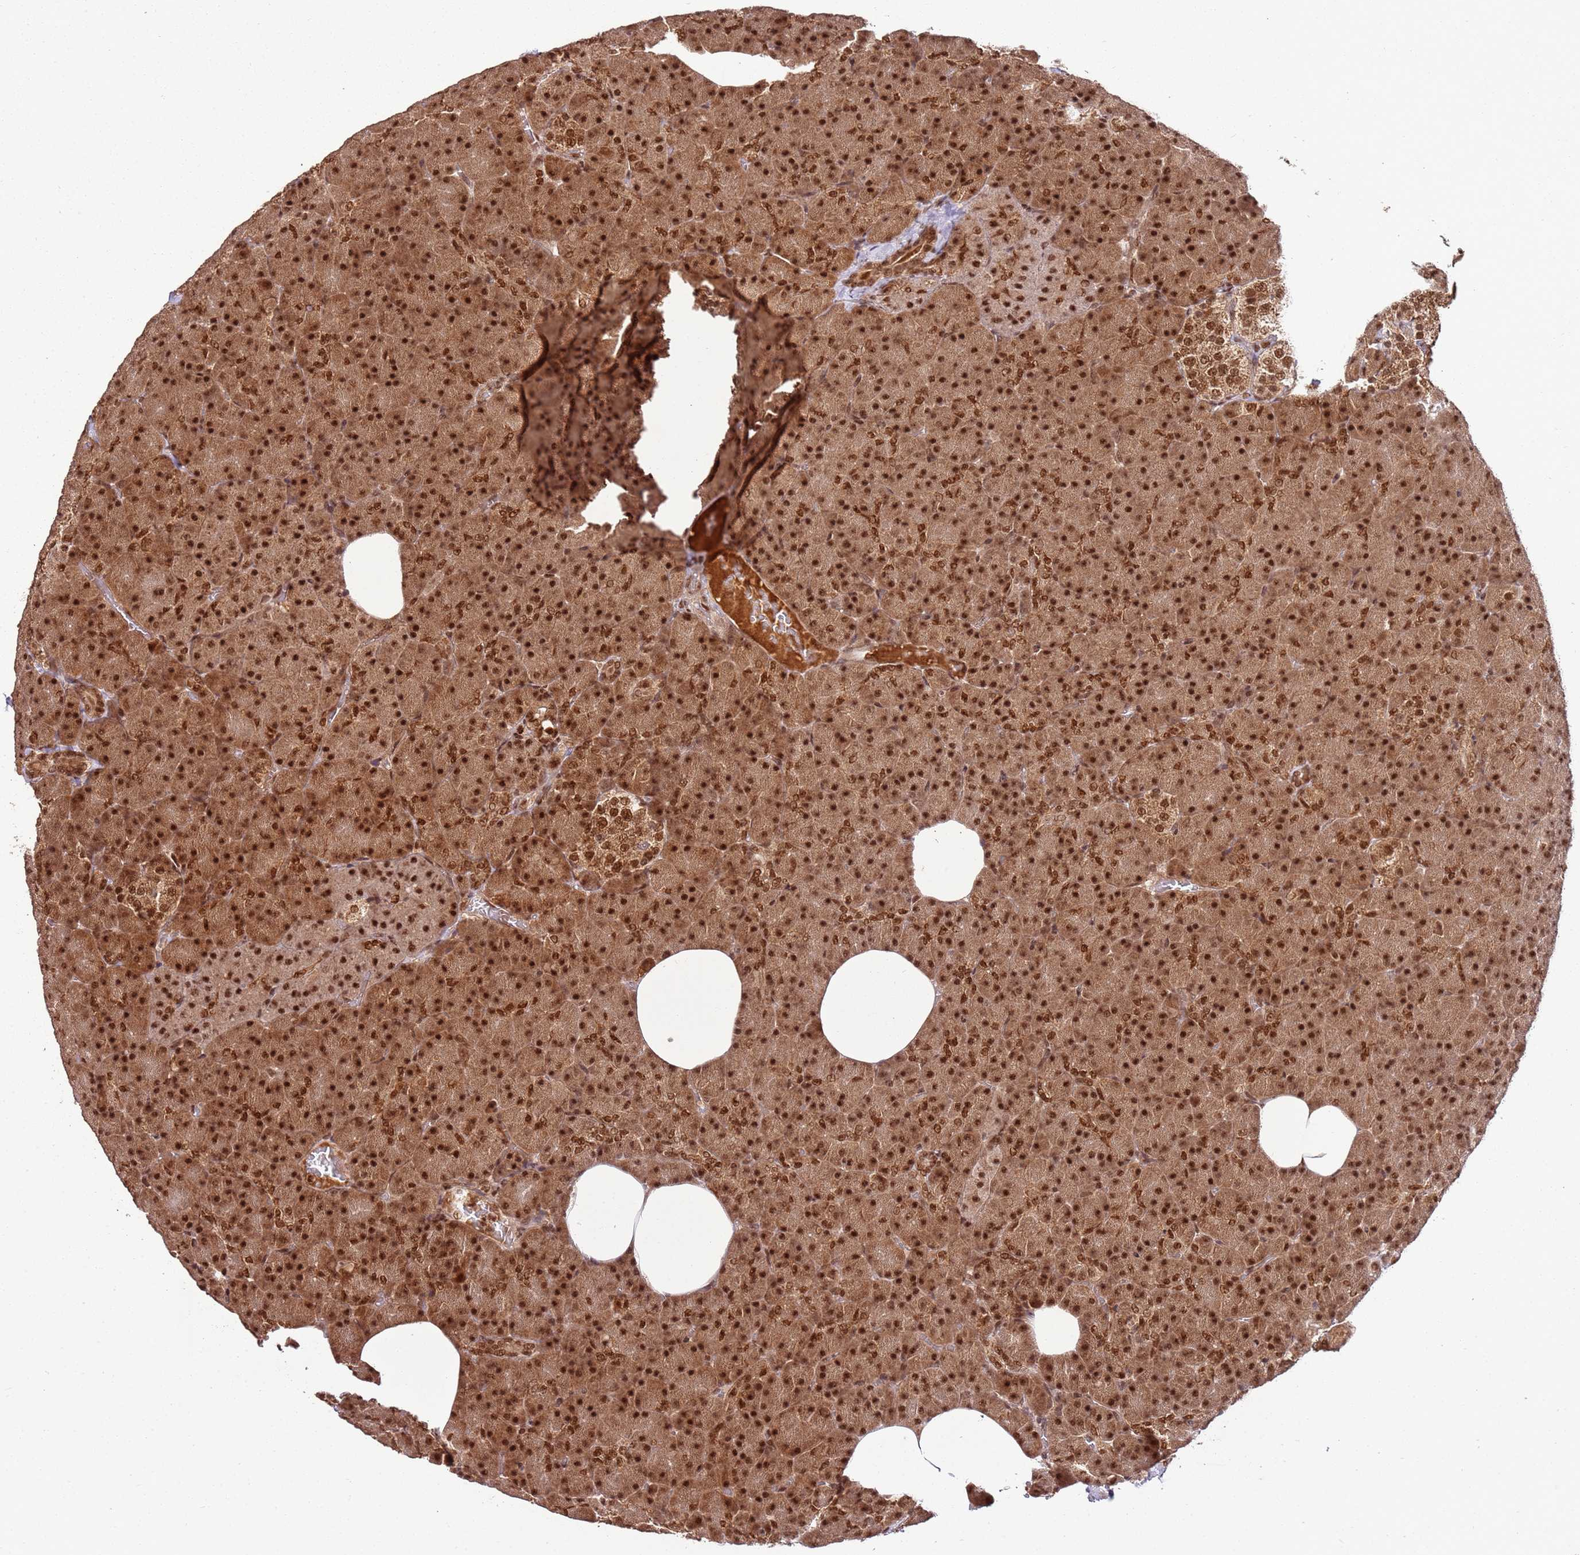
{"staining": {"intensity": "strong", "quantity": ">75%", "location": "cytoplasmic/membranous,nuclear"}, "tissue": "pancreas", "cell_type": "Exocrine glandular cells", "image_type": "normal", "snomed": [{"axis": "morphology", "description": "Normal tissue, NOS"}, {"axis": "morphology", "description": "Carcinoid, malignant, NOS"}, {"axis": "topography", "description": "Pancreas"}], "caption": "A photomicrograph of pancreas stained for a protein displays strong cytoplasmic/membranous,nuclear brown staining in exocrine glandular cells. The protein of interest is shown in brown color, while the nuclei are stained blue.", "gene": "XRN2", "patient": {"sex": "female", "age": 35}}